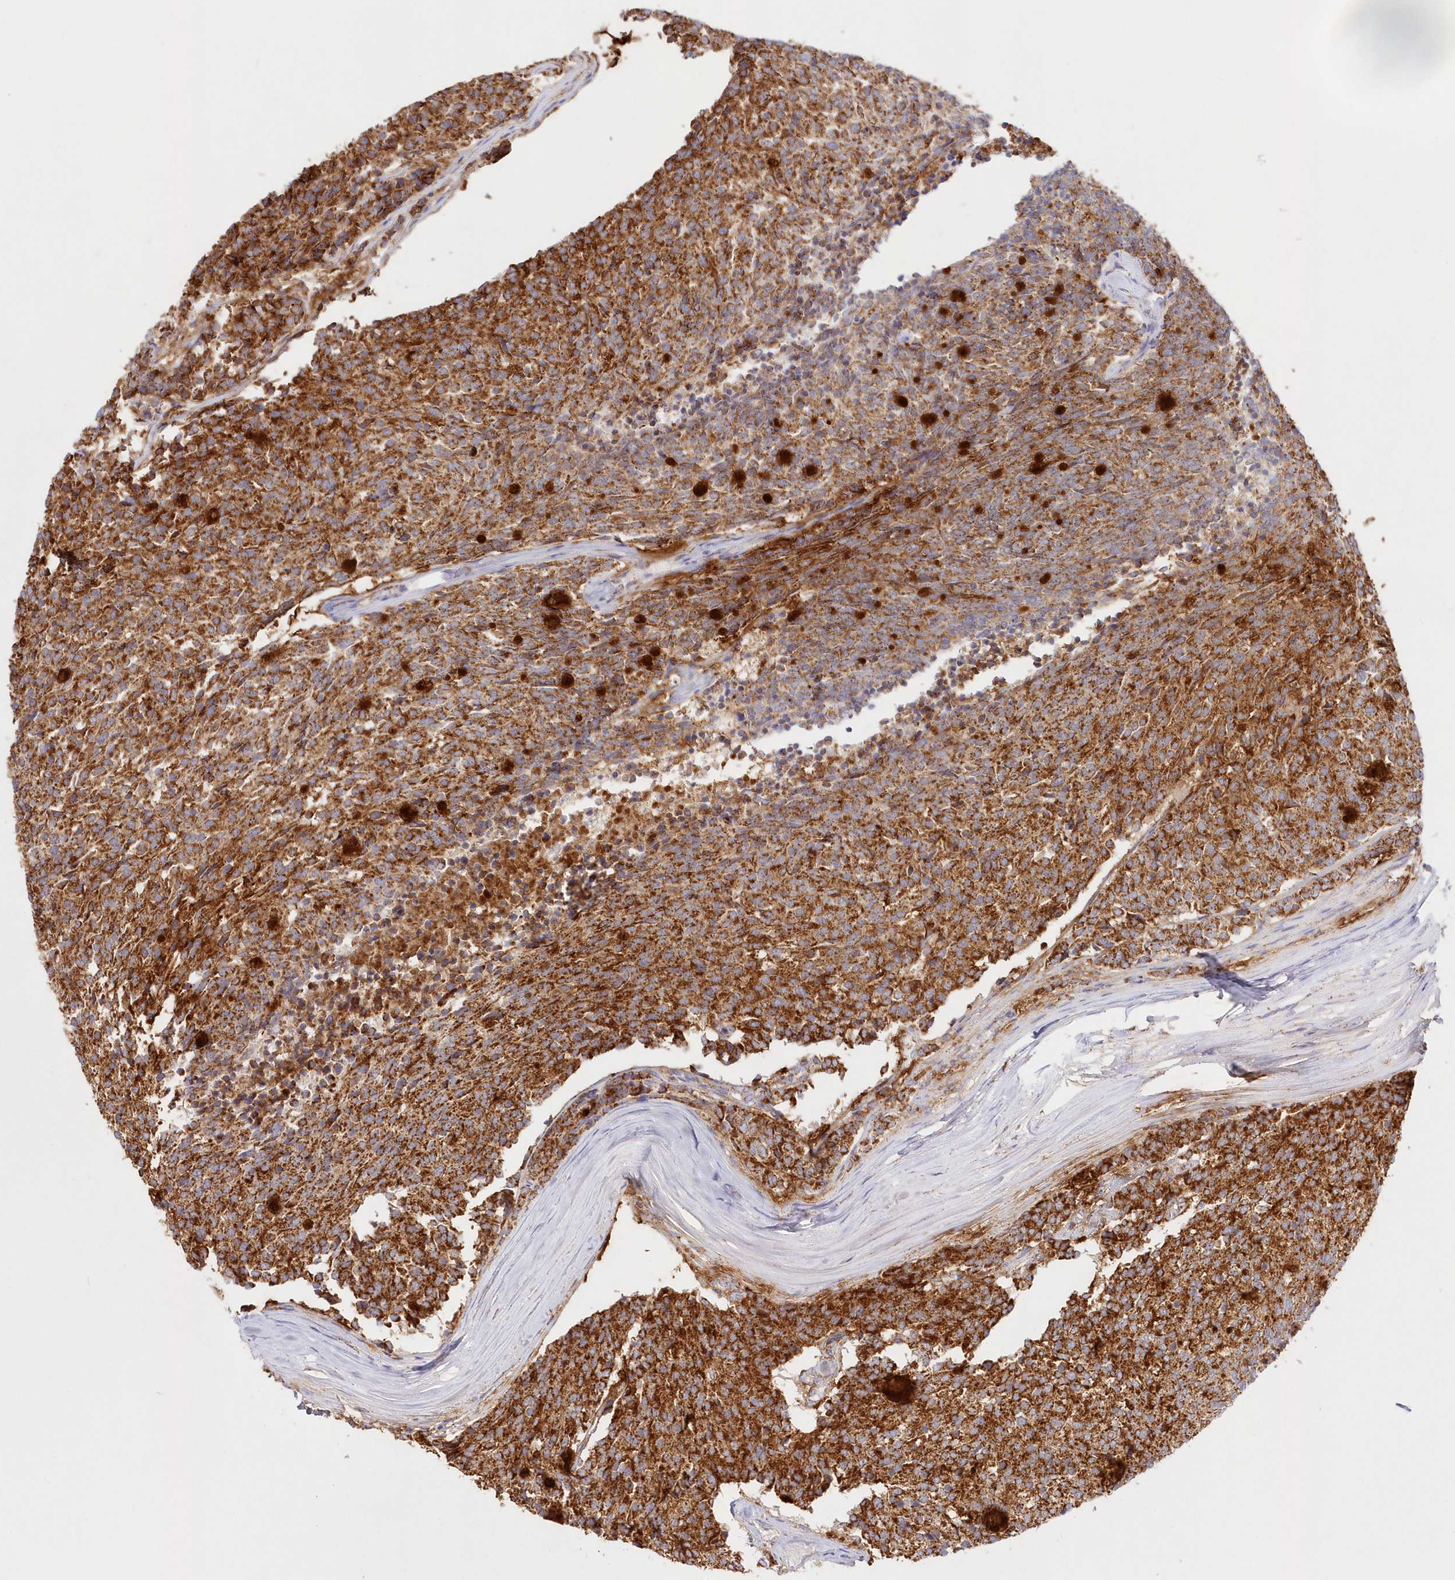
{"staining": {"intensity": "strong", "quantity": ">75%", "location": "cytoplasmic/membranous"}, "tissue": "carcinoid", "cell_type": "Tumor cells", "image_type": "cancer", "snomed": [{"axis": "morphology", "description": "Carcinoid, malignant, NOS"}, {"axis": "topography", "description": "Pancreas"}], "caption": "High-power microscopy captured an IHC image of carcinoid, revealing strong cytoplasmic/membranous positivity in about >75% of tumor cells.", "gene": "DNA2", "patient": {"sex": "female", "age": 54}}